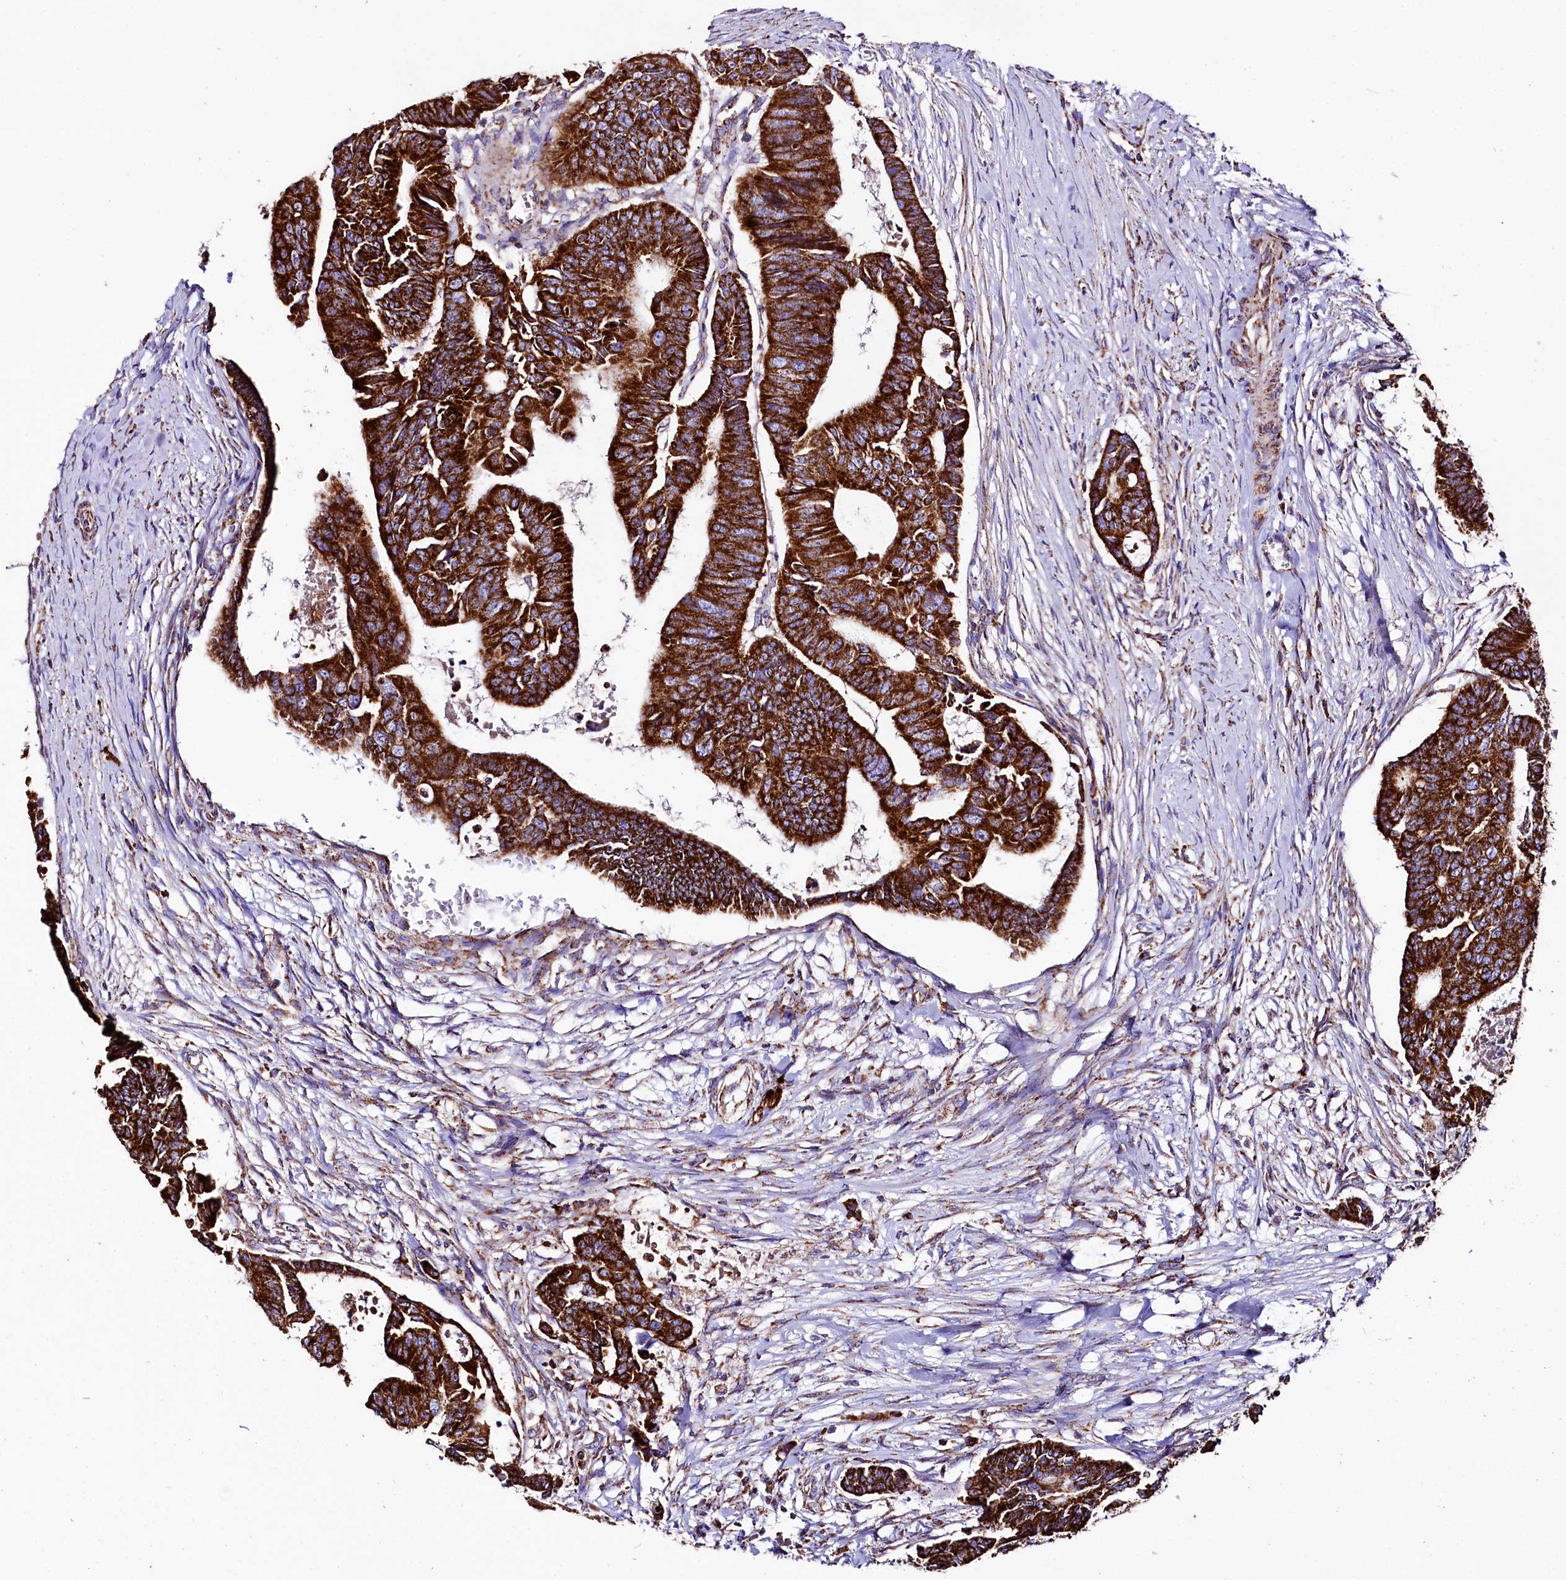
{"staining": {"intensity": "strong", "quantity": ">75%", "location": "cytoplasmic/membranous"}, "tissue": "colorectal cancer", "cell_type": "Tumor cells", "image_type": "cancer", "snomed": [{"axis": "morphology", "description": "Adenocarcinoma, NOS"}, {"axis": "topography", "description": "Rectum"}], "caption": "This is an image of immunohistochemistry staining of colorectal cancer (adenocarcinoma), which shows strong positivity in the cytoplasmic/membranous of tumor cells.", "gene": "APLP2", "patient": {"sex": "female", "age": 65}}